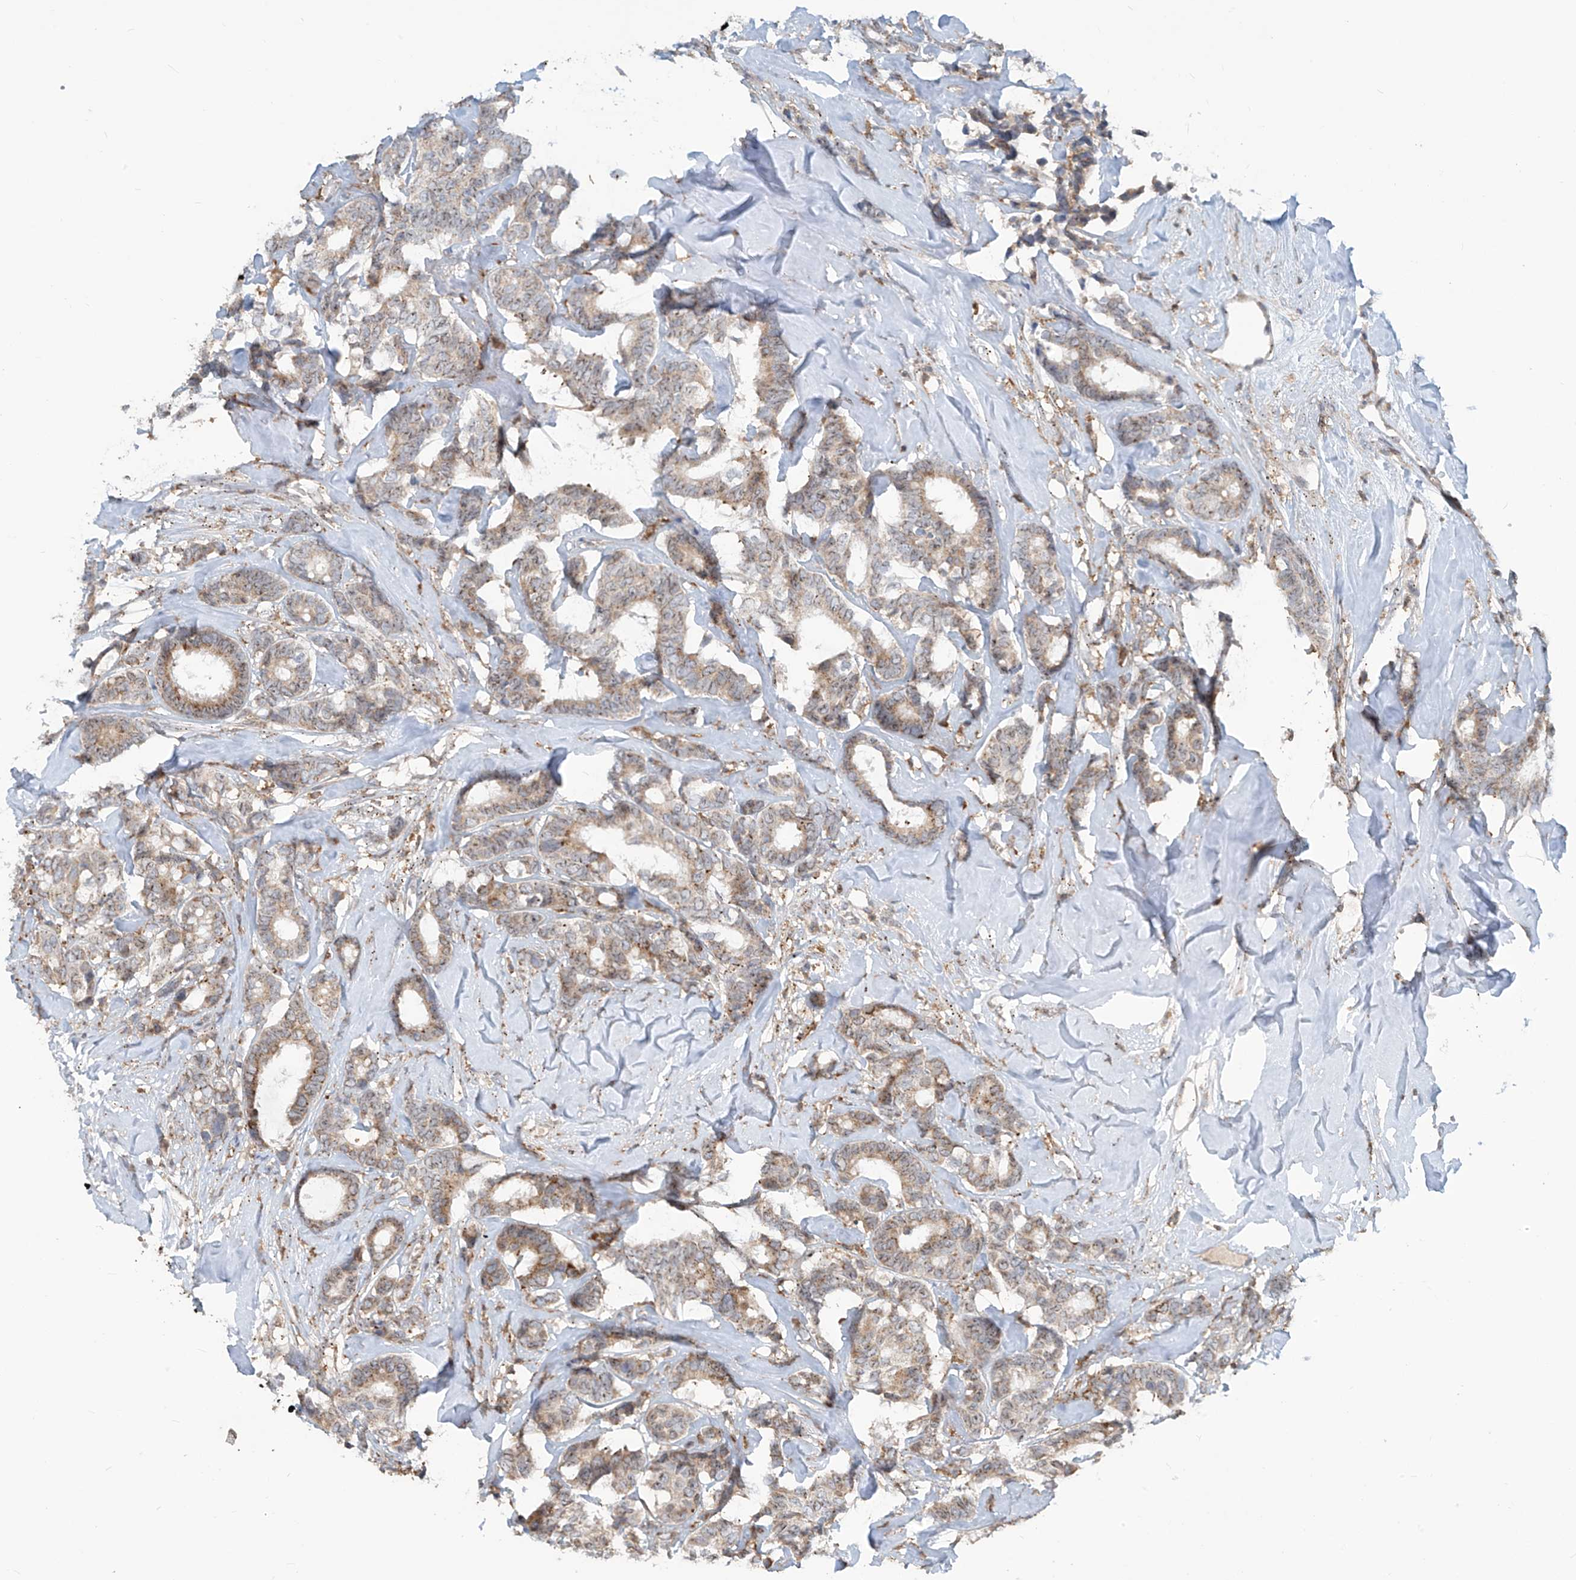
{"staining": {"intensity": "moderate", "quantity": ">75%", "location": "cytoplasmic/membranous"}, "tissue": "breast cancer", "cell_type": "Tumor cells", "image_type": "cancer", "snomed": [{"axis": "morphology", "description": "Duct carcinoma"}, {"axis": "topography", "description": "Breast"}], "caption": "This histopathology image exhibits breast cancer (infiltrating ductal carcinoma) stained with immunohistochemistry (IHC) to label a protein in brown. The cytoplasmic/membranous of tumor cells show moderate positivity for the protein. Nuclei are counter-stained blue.", "gene": "PARVG", "patient": {"sex": "female", "age": 87}}